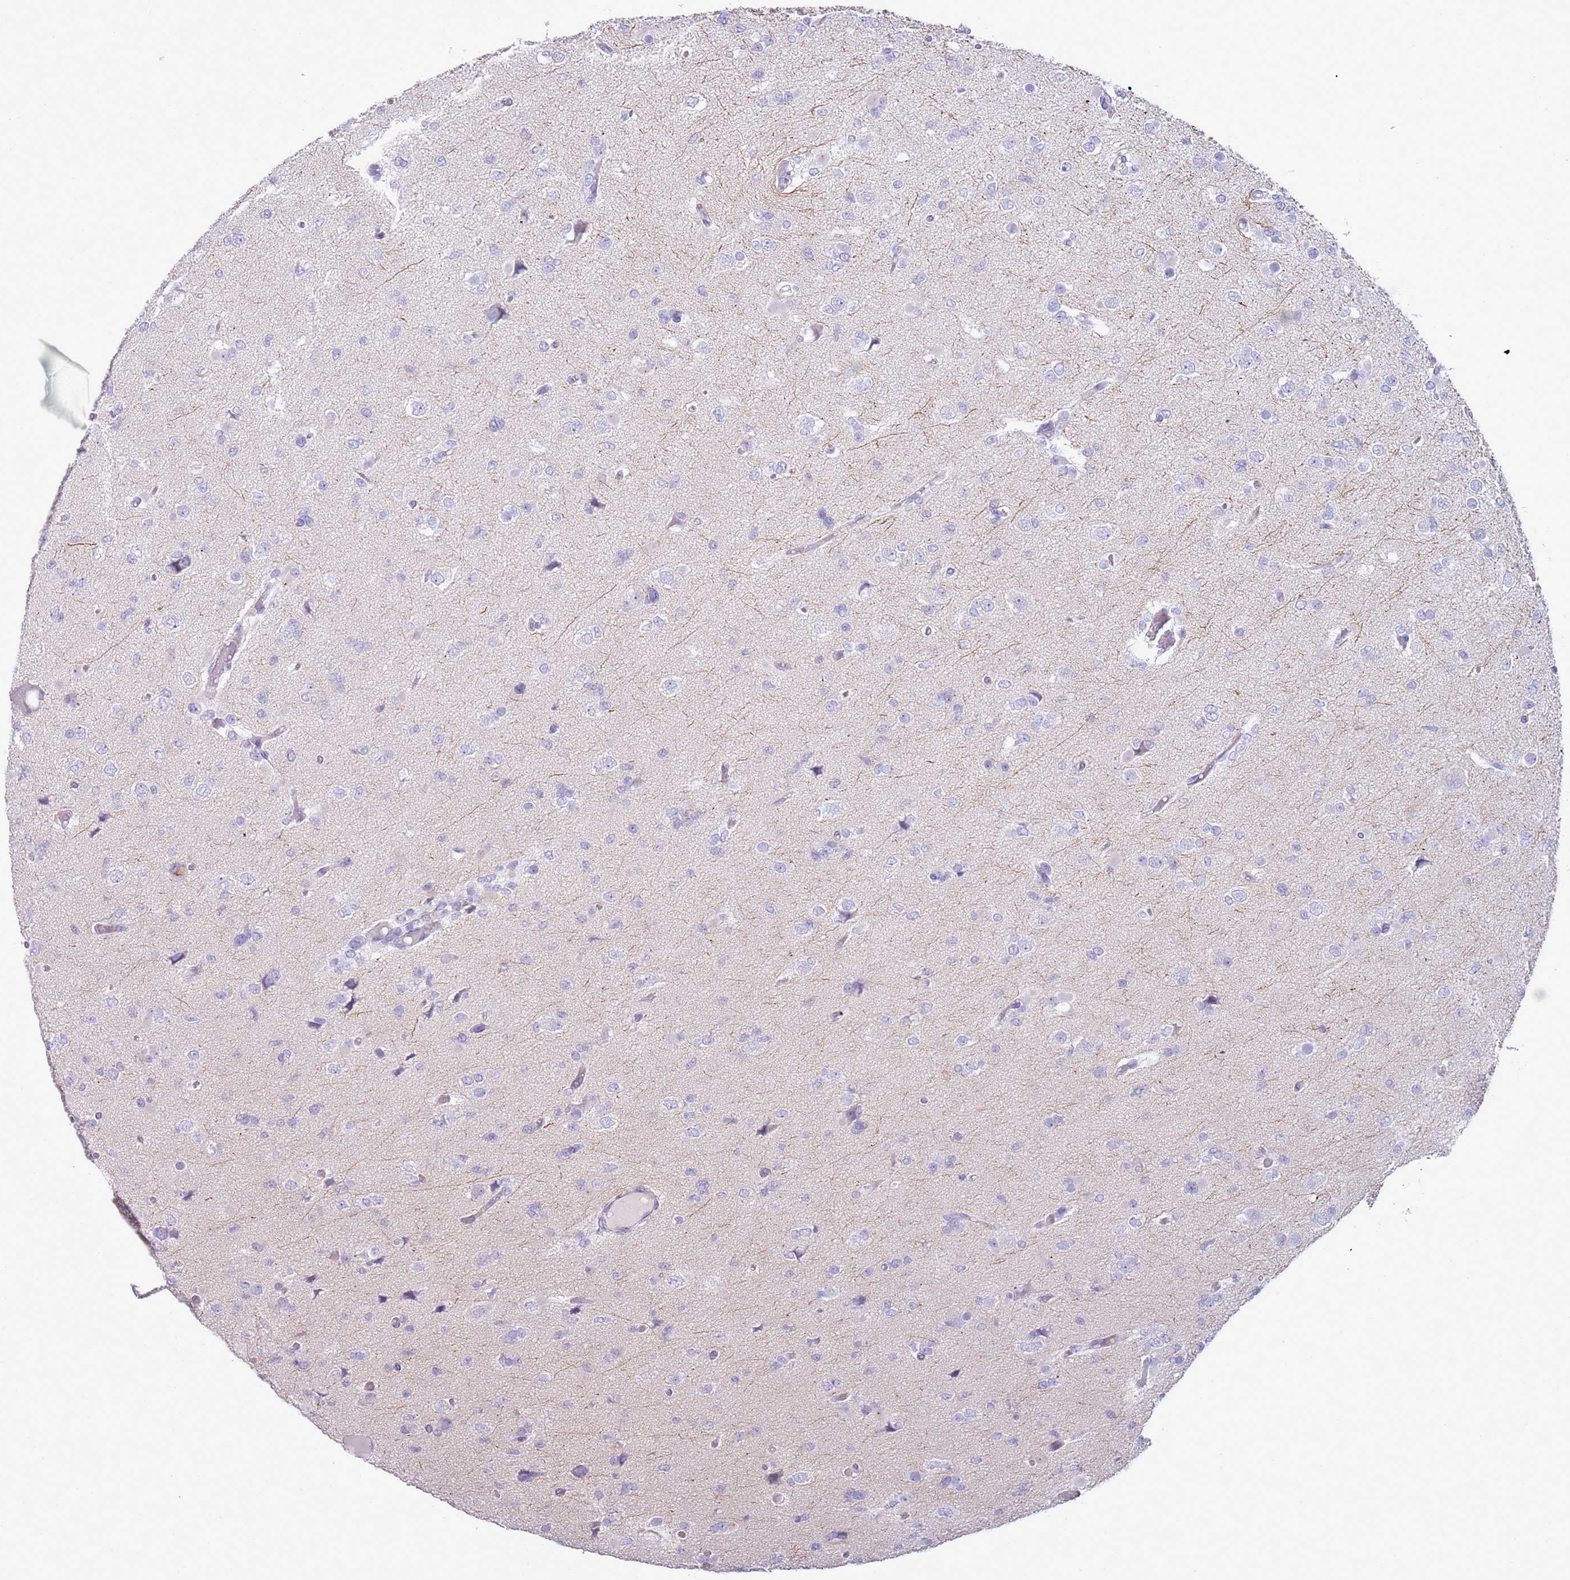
{"staining": {"intensity": "negative", "quantity": "none", "location": "none"}, "tissue": "glioma", "cell_type": "Tumor cells", "image_type": "cancer", "snomed": [{"axis": "morphology", "description": "Glioma, malignant, Low grade"}, {"axis": "topography", "description": "Brain"}], "caption": "Low-grade glioma (malignant) stained for a protein using immunohistochemistry reveals no positivity tumor cells.", "gene": "NBPF20", "patient": {"sex": "female", "age": 22}}